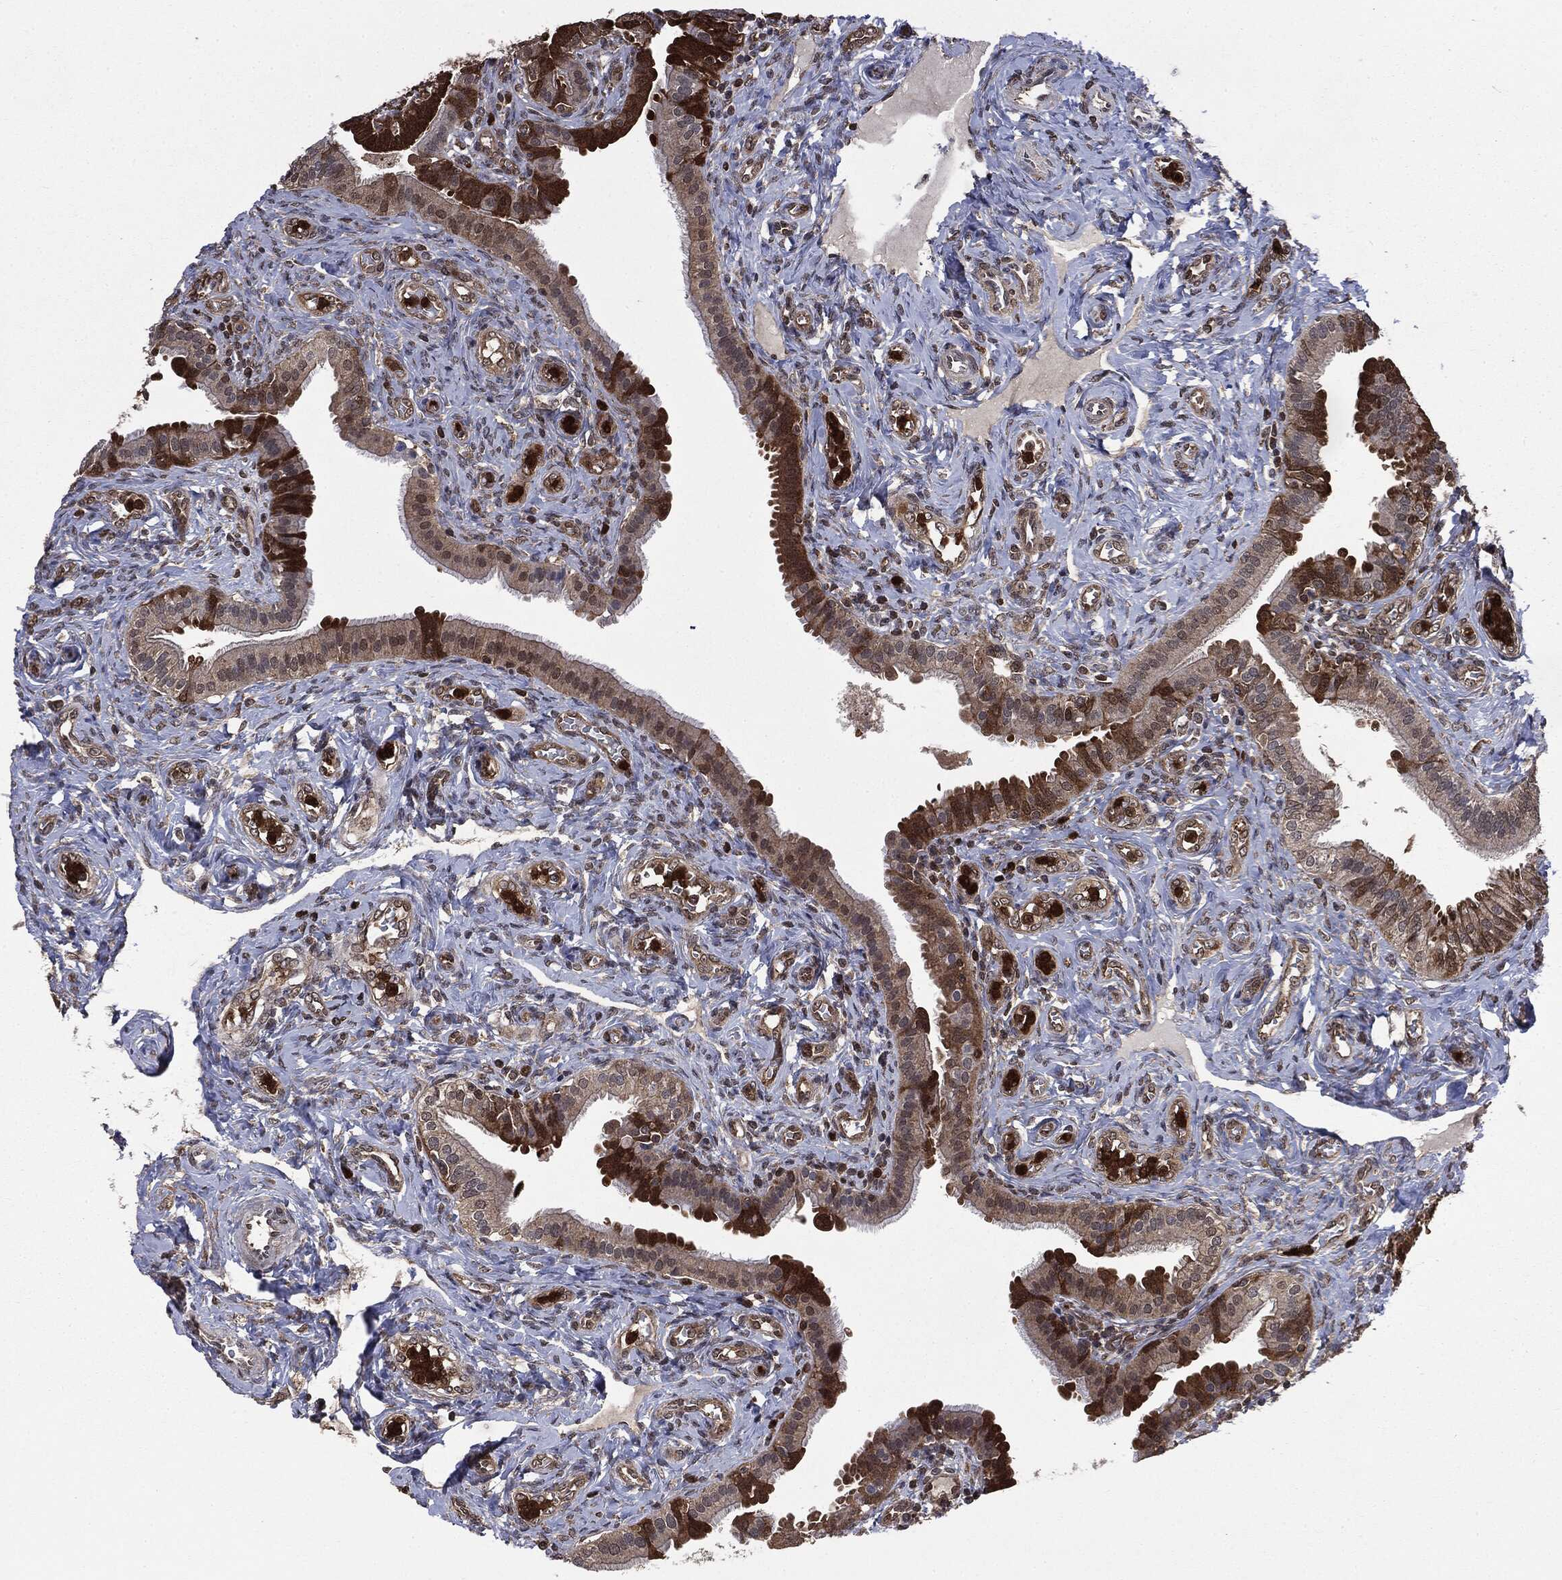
{"staining": {"intensity": "strong", "quantity": "25%-75%", "location": "cytoplasmic/membranous"}, "tissue": "fallopian tube", "cell_type": "Glandular cells", "image_type": "normal", "snomed": [{"axis": "morphology", "description": "Normal tissue, NOS"}, {"axis": "topography", "description": "Fallopian tube"}], "caption": "This histopathology image displays immunohistochemistry staining of benign fallopian tube, with high strong cytoplasmic/membranous expression in approximately 25%-75% of glandular cells.", "gene": "GPI", "patient": {"sex": "female", "age": 41}}